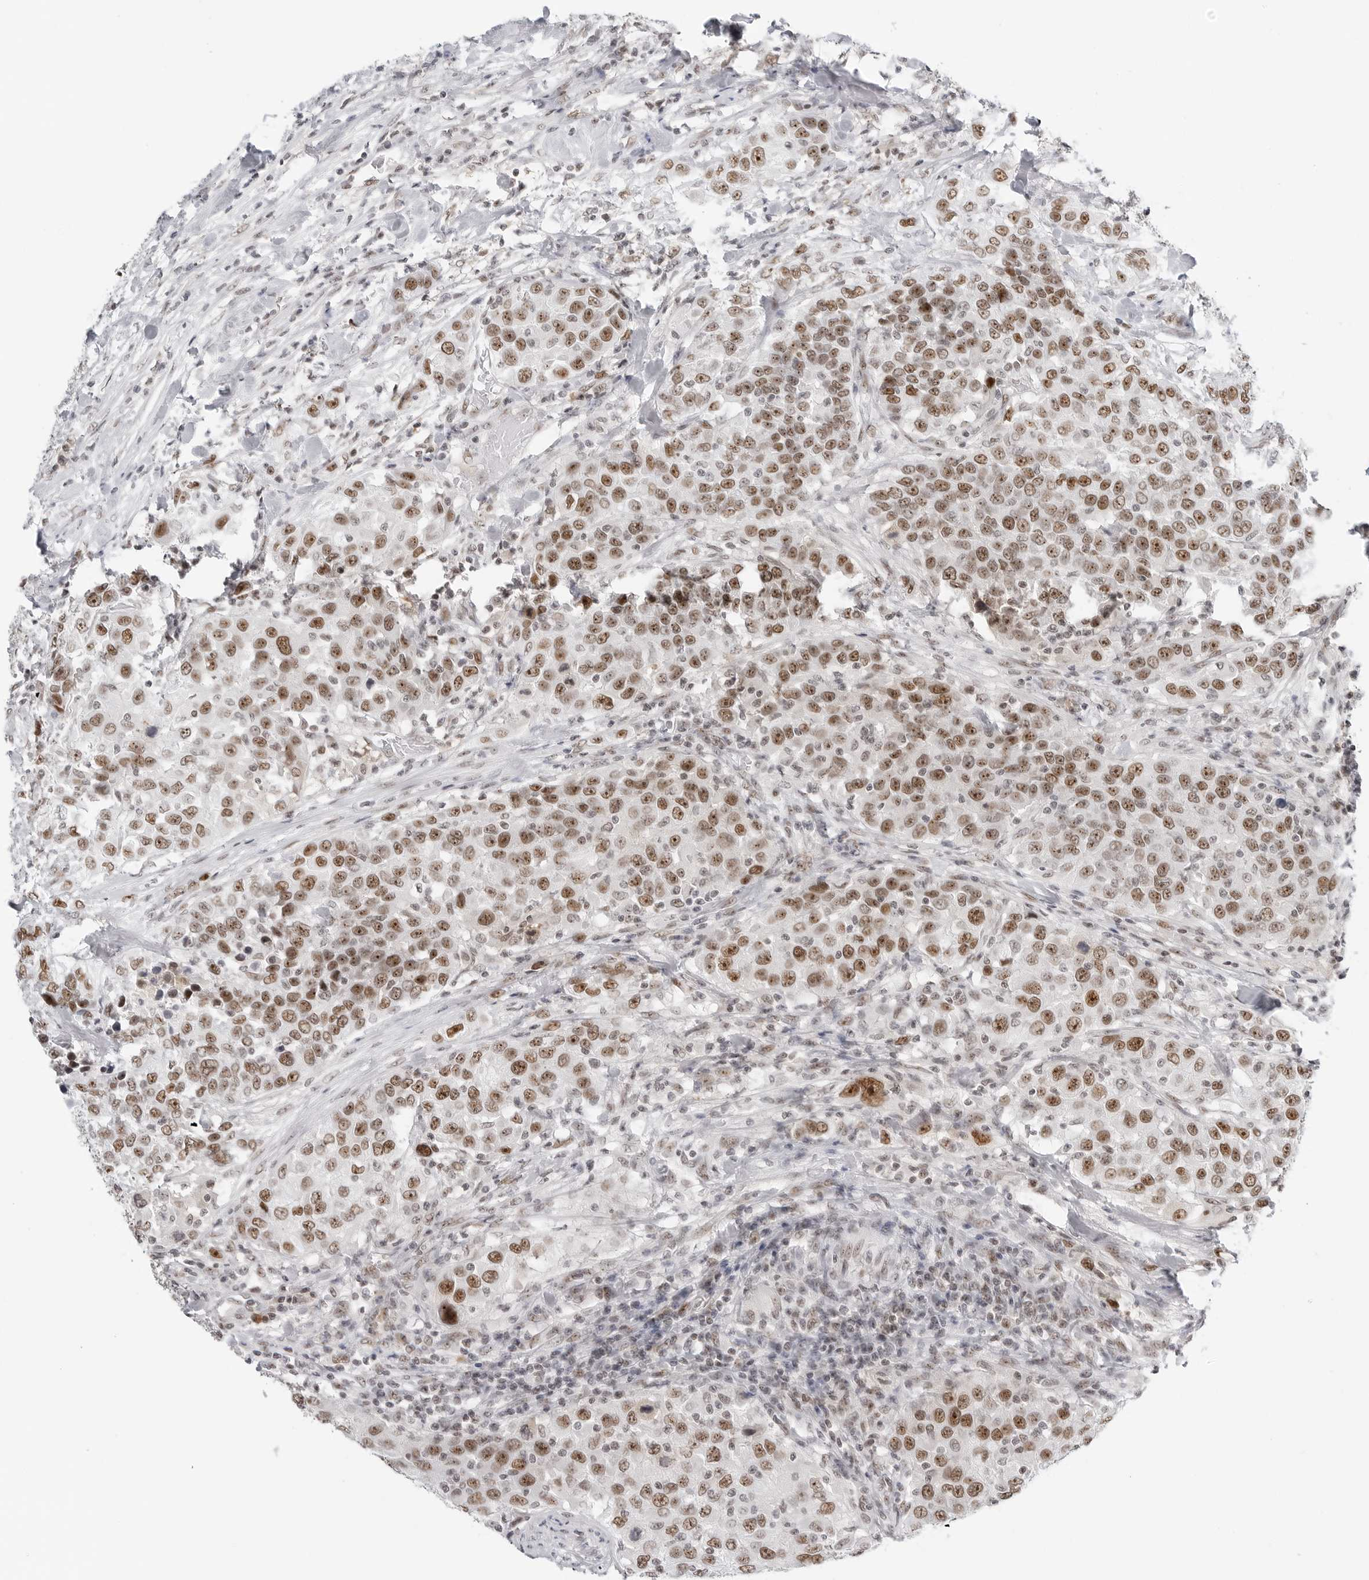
{"staining": {"intensity": "strong", "quantity": ">75%", "location": "nuclear"}, "tissue": "urothelial cancer", "cell_type": "Tumor cells", "image_type": "cancer", "snomed": [{"axis": "morphology", "description": "Urothelial carcinoma, High grade"}, {"axis": "topography", "description": "Urinary bladder"}], "caption": "Brown immunohistochemical staining in urothelial cancer reveals strong nuclear positivity in about >75% of tumor cells. Immunohistochemistry stains the protein of interest in brown and the nuclei are stained blue.", "gene": "WRAP53", "patient": {"sex": "female", "age": 80}}